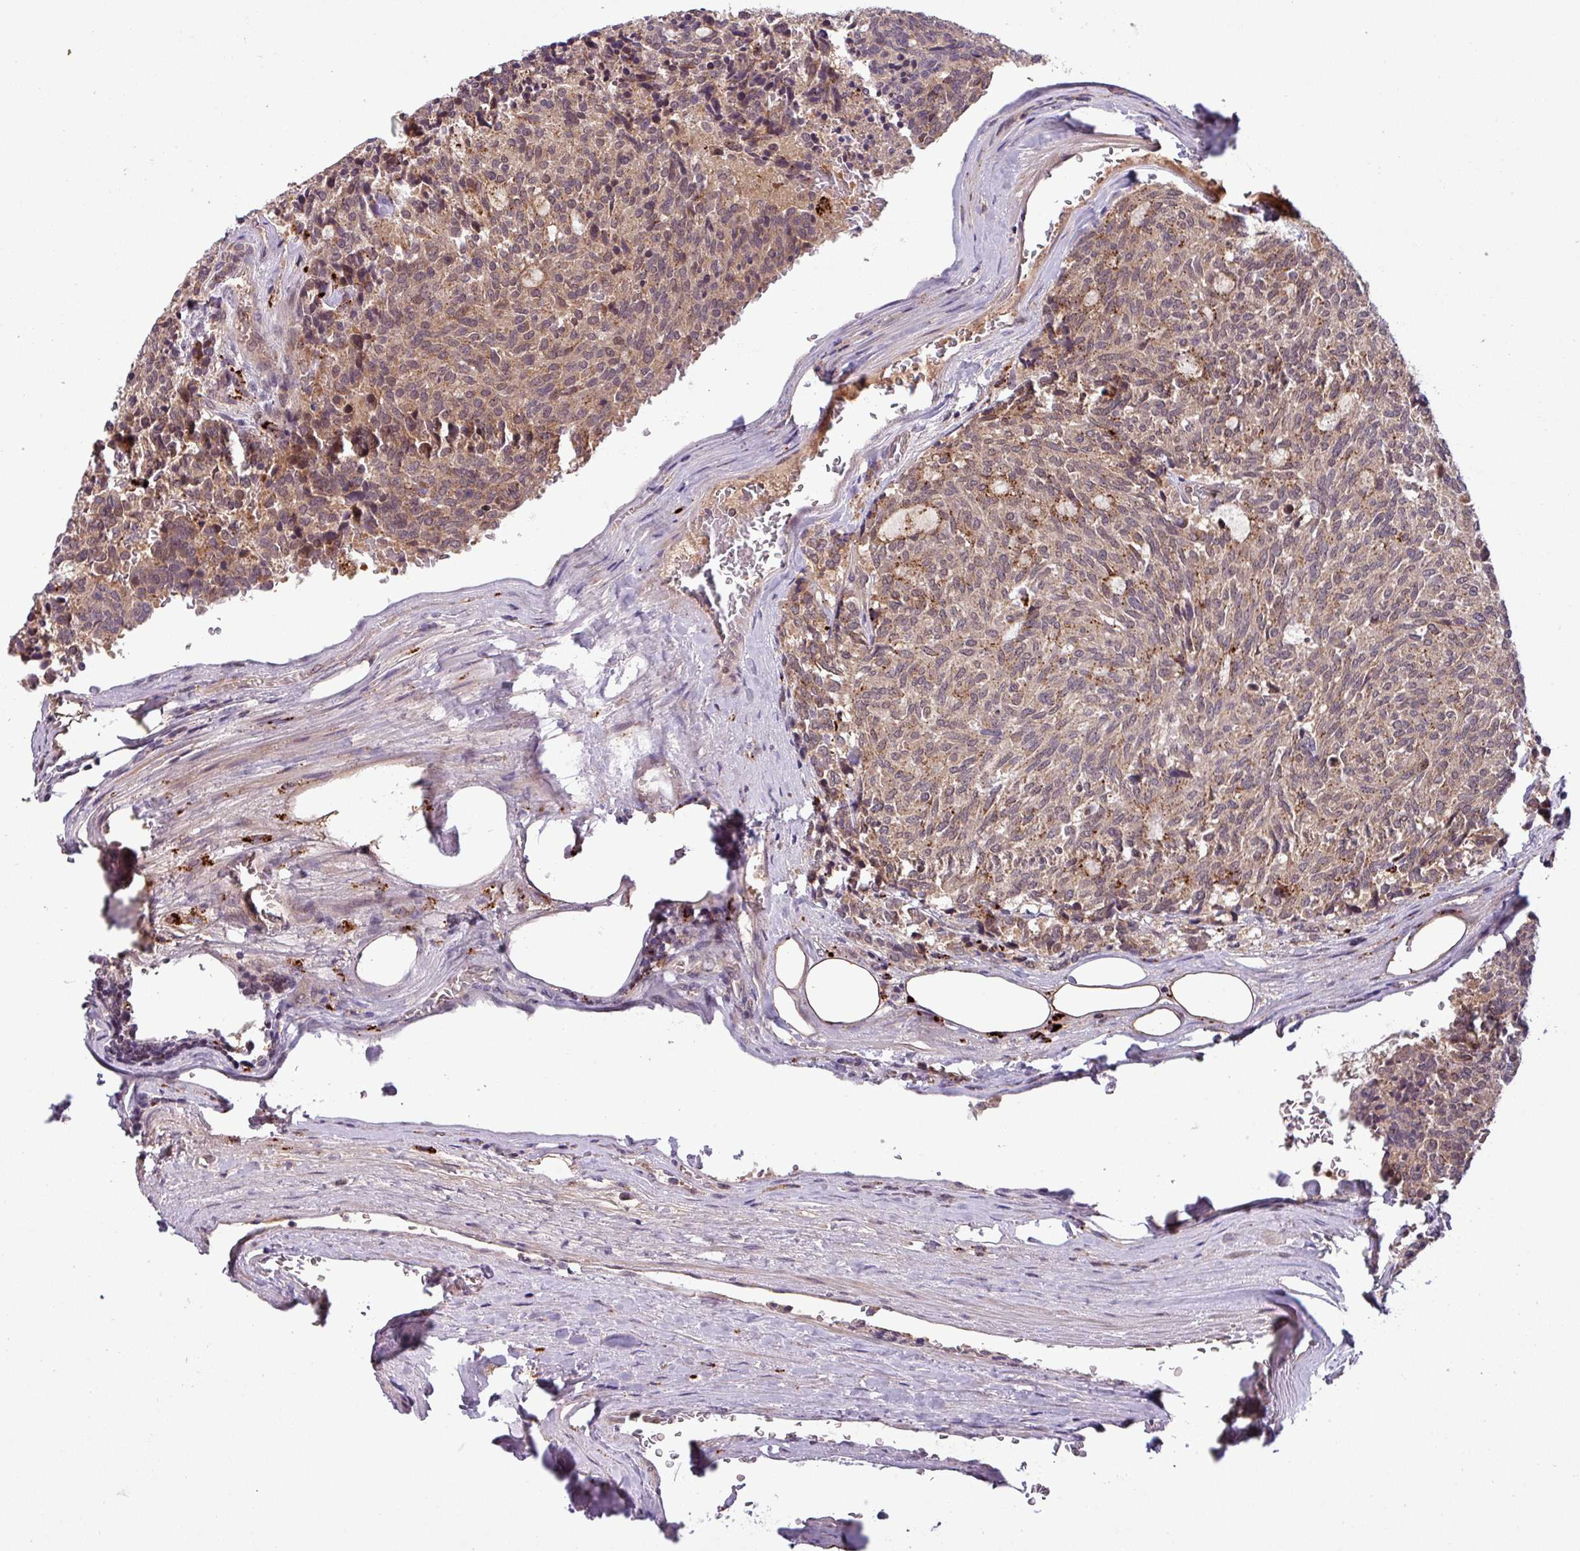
{"staining": {"intensity": "moderate", "quantity": ">75%", "location": "cytoplasmic/membranous"}, "tissue": "carcinoid", "cell_type": "Tumor cells", "image_type": "cancer", "snomed": [{"axis": "morphology", "description": "Carcinoid, malignant, NOS"}, {"axis": "topography", "description": "Pancreas"}], "caption": "Carcinoid stained with DAB IHC reveals medium levels of moderate cytoplasmic/membranous expression in about >75% of tumor cells.", "gene": "PUS1", "patient": {"sex": "female", "age": 54}}